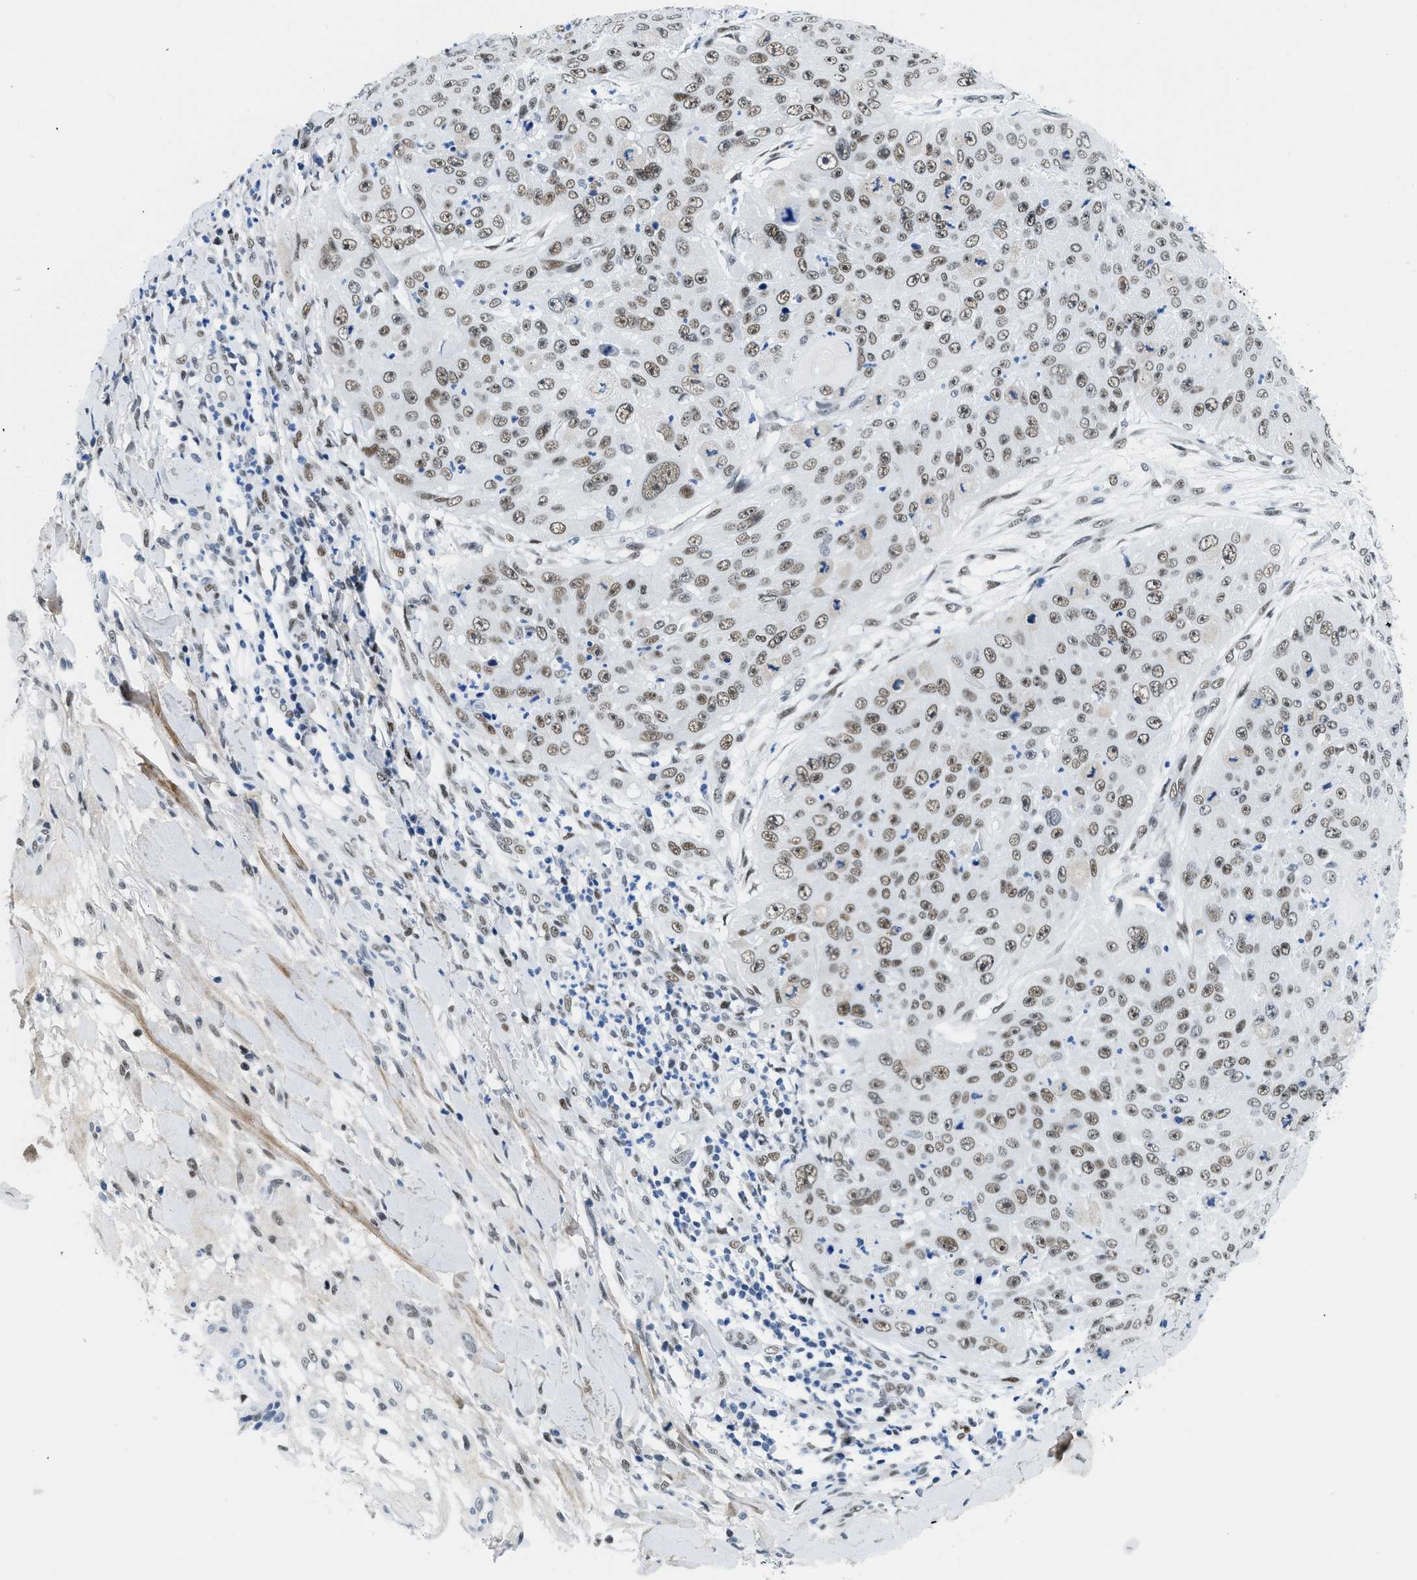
{"staining": {"intensity": "moderate", "quantity": ">75%", "location": "nuclear"}, "tissue": "skin cancer", "cell_type": "Tumor cells", "image_type": "cancer", "snomed": [{"axis": "morphology", "description": "Squamous cell carcinoma, NOS"}, {"axis": "topography", "description": "Skin"}], "caption": "Skin cancer (squamous cell carcinoma) stained for a protein (brown) shows moderate nuclear positive staining in approximately >75% of tumor cells.", "gene": "SMARCAD1", "patient": {"sex": "female", "age": 80}}